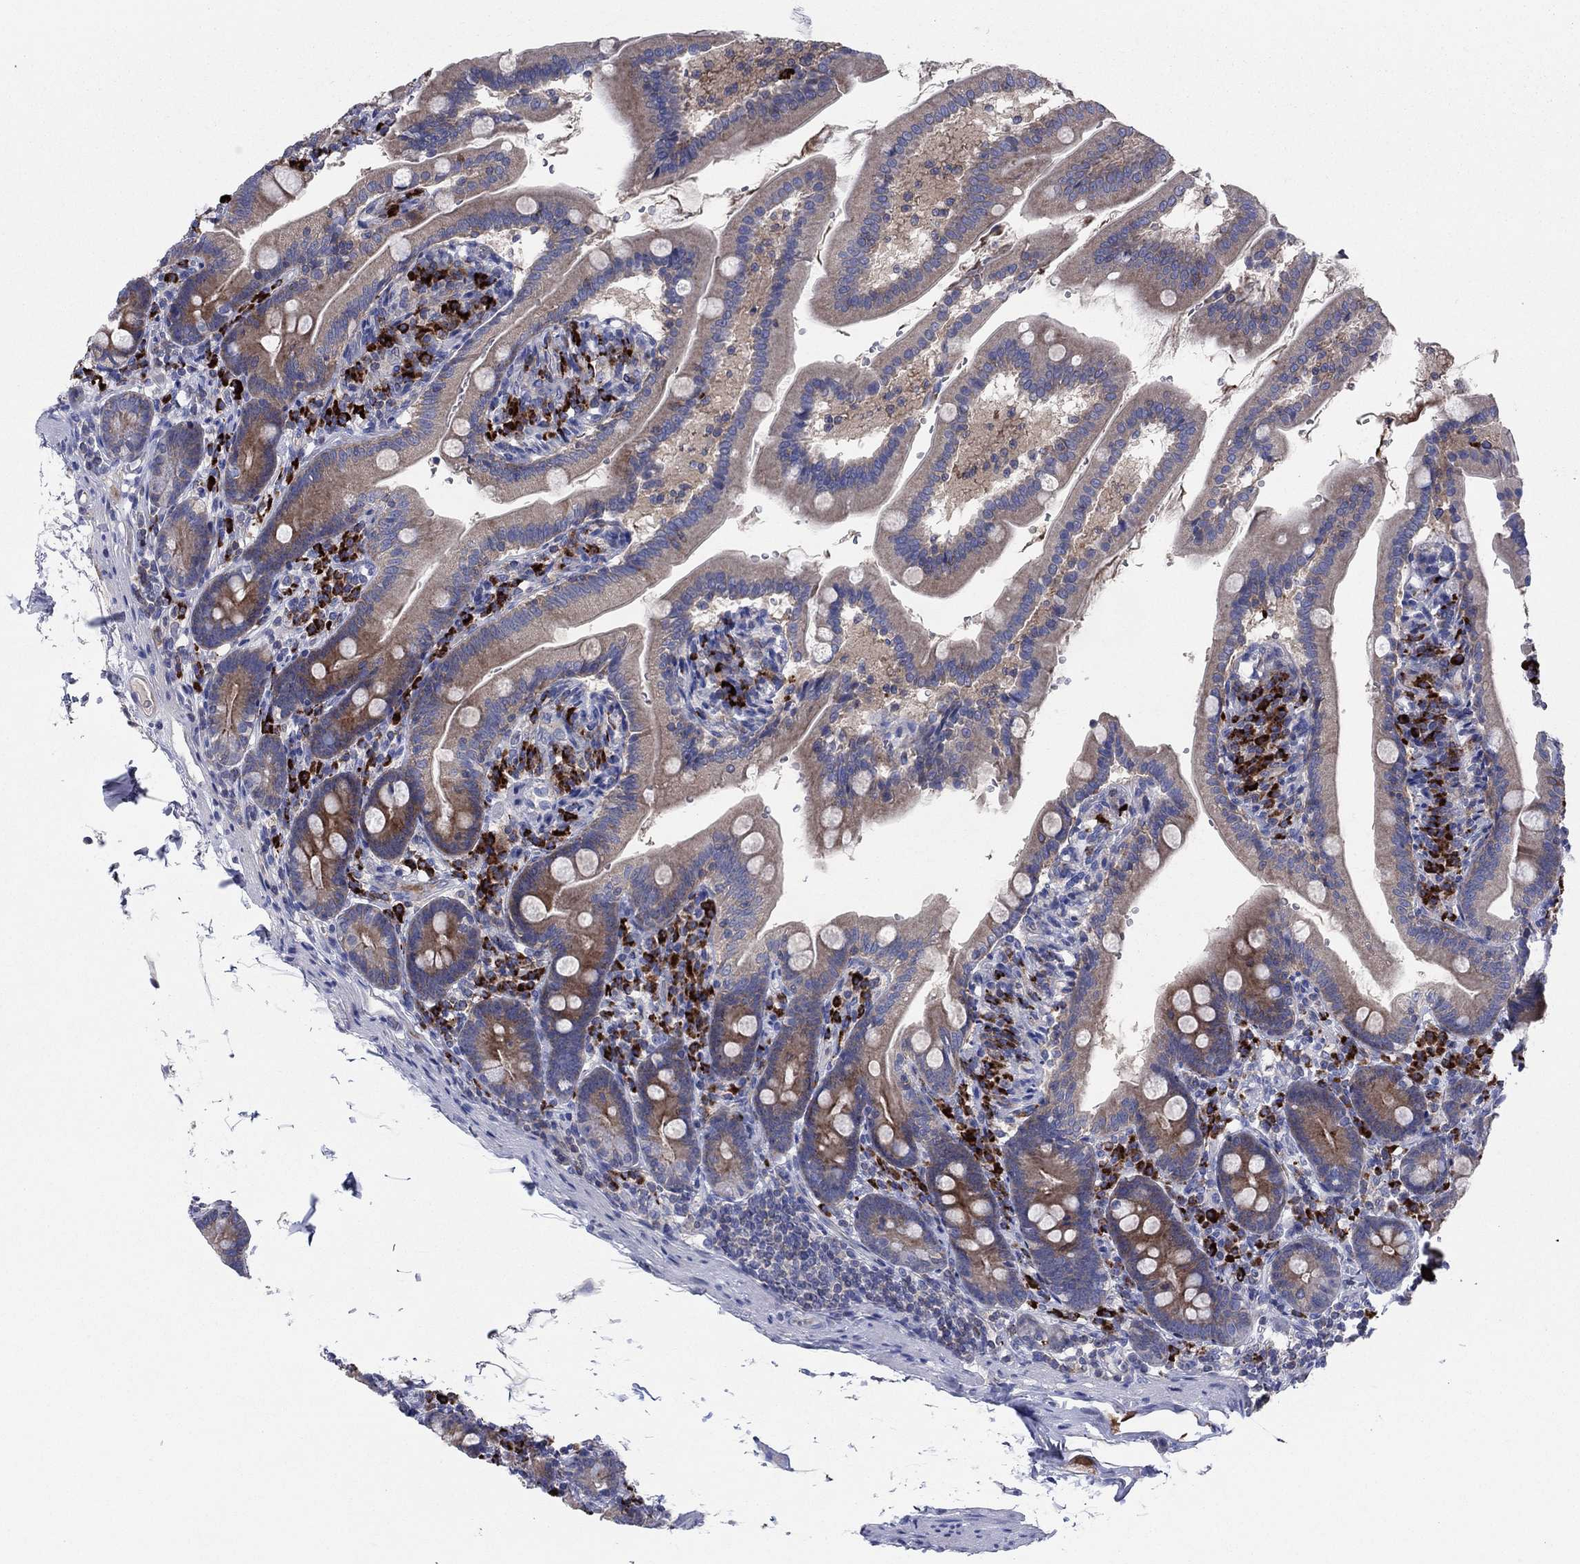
{"staining": {"intensity": "moderate", "quantity": "25%-75%", "location": "cytoplasmic/membranous"}, "tissue": "duodenum", "cell_type": "Glandular cells", "image_type": "normal", "snomed": [{"axis": "morphology", "description": "Normal tissue, NOS"}, {"axis": "topography", "description": "Duodenum"}], "caption": "Immunohistochemistry (IHC) histopathology image of normal duodenum: human duodenum stained using immunohistochemistry exhibits medium levels of moderate protein expression localized specifically in the cytoplasmic/membranous of glandular cells, appearing as a cytoplasmic/membranous brown color.", "gene": "PVR", "patient": {"sex": "female", "age": 67}}